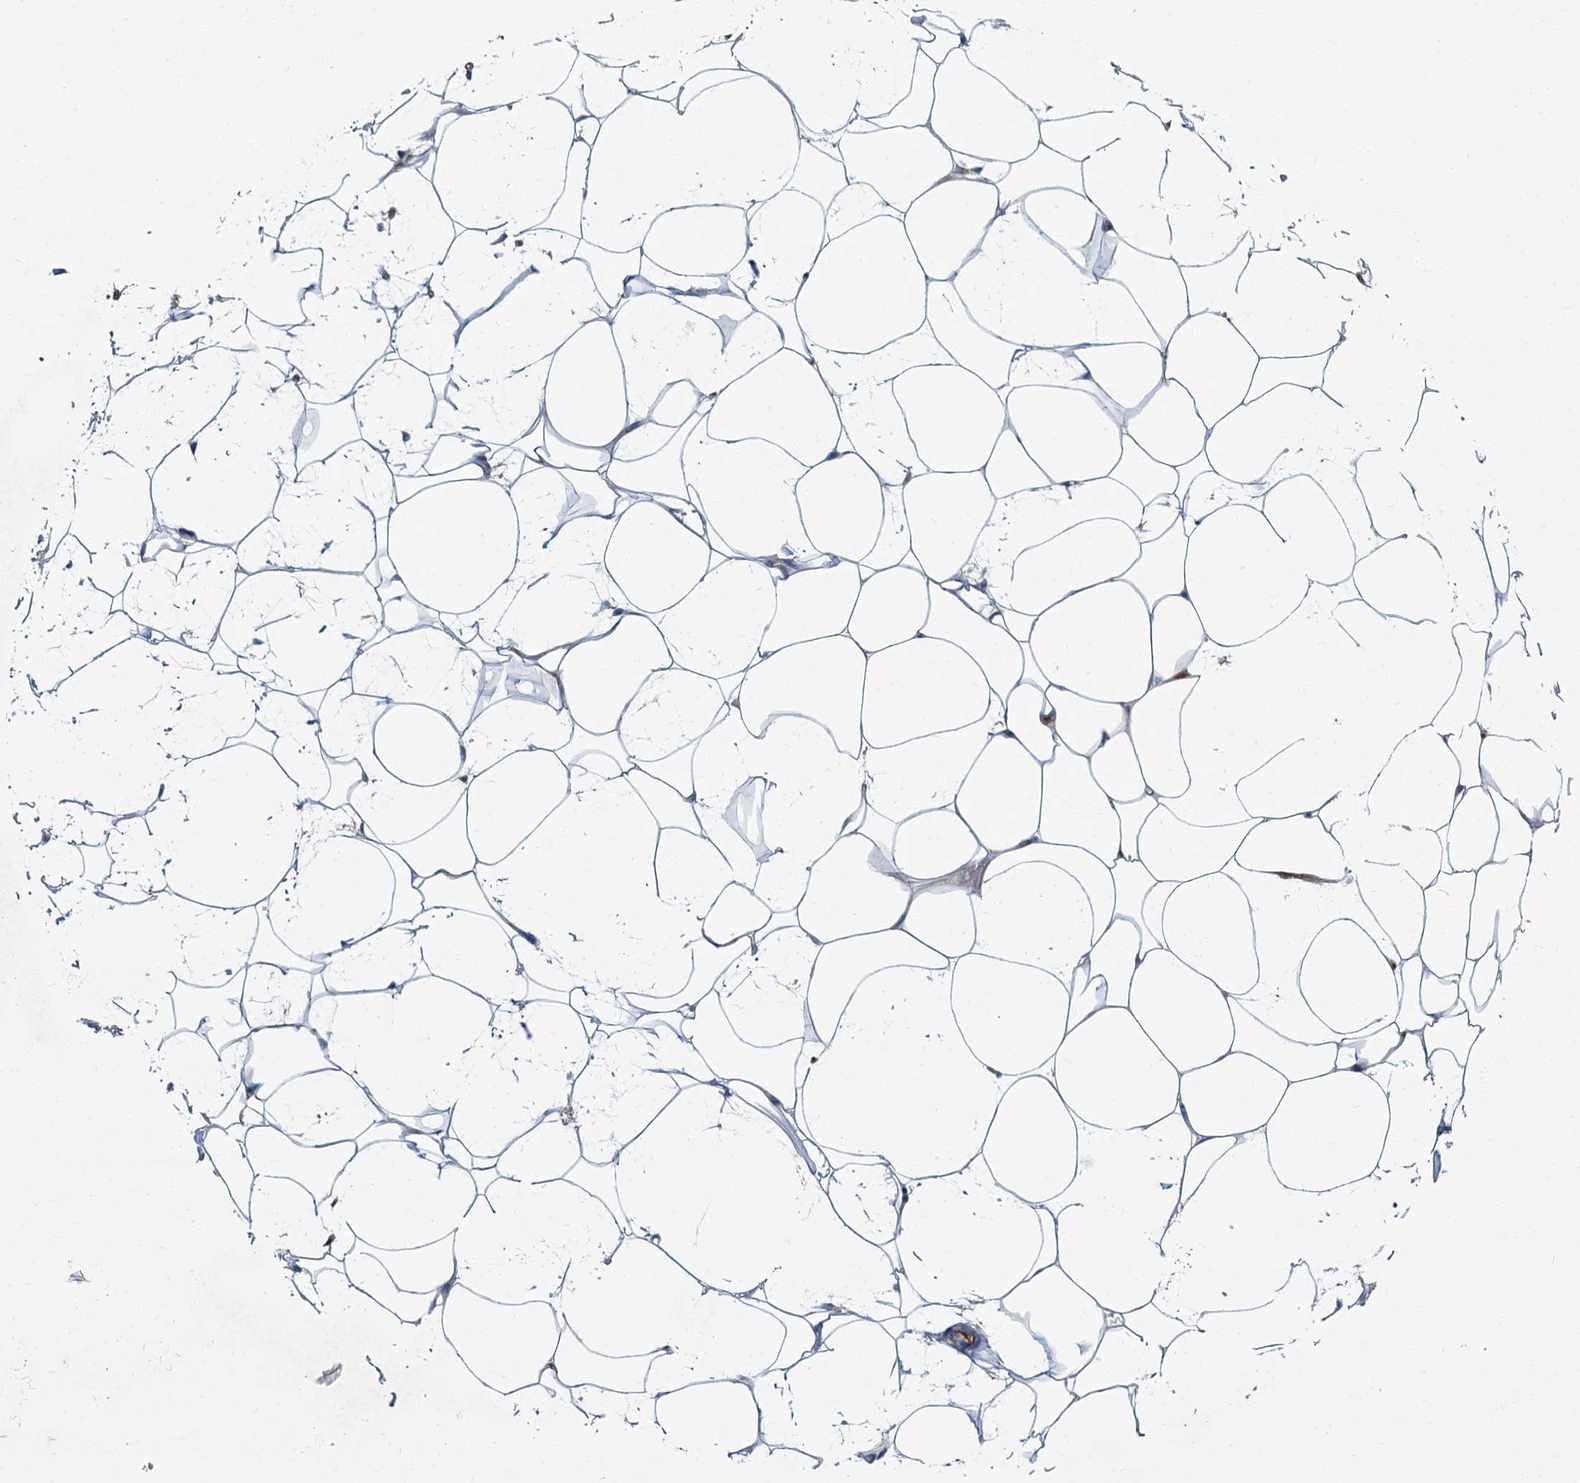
{"staining": {"intensity": "negative", "quantity": "none", "location": "none"}, "tissue": "adipose tissue", "cell_type": "Adipocytes", "image_type": "normal", "snomed": [{"axis": "morphology", "description": "Normal tissue, NOS"}, {"axis": "topography", "description": "Breast"}], "caption": "IHC of unremarkable human adipose tissue reveals no staining in adipocytes. (Stains: DAB (3,3'-diaminobenzidine) IHC with hematoxylin counter stain, Microscopy: brightfield microscopy at high magnification).", "gene": "AXL", "patient": {"sex": "female", "age": 26}}